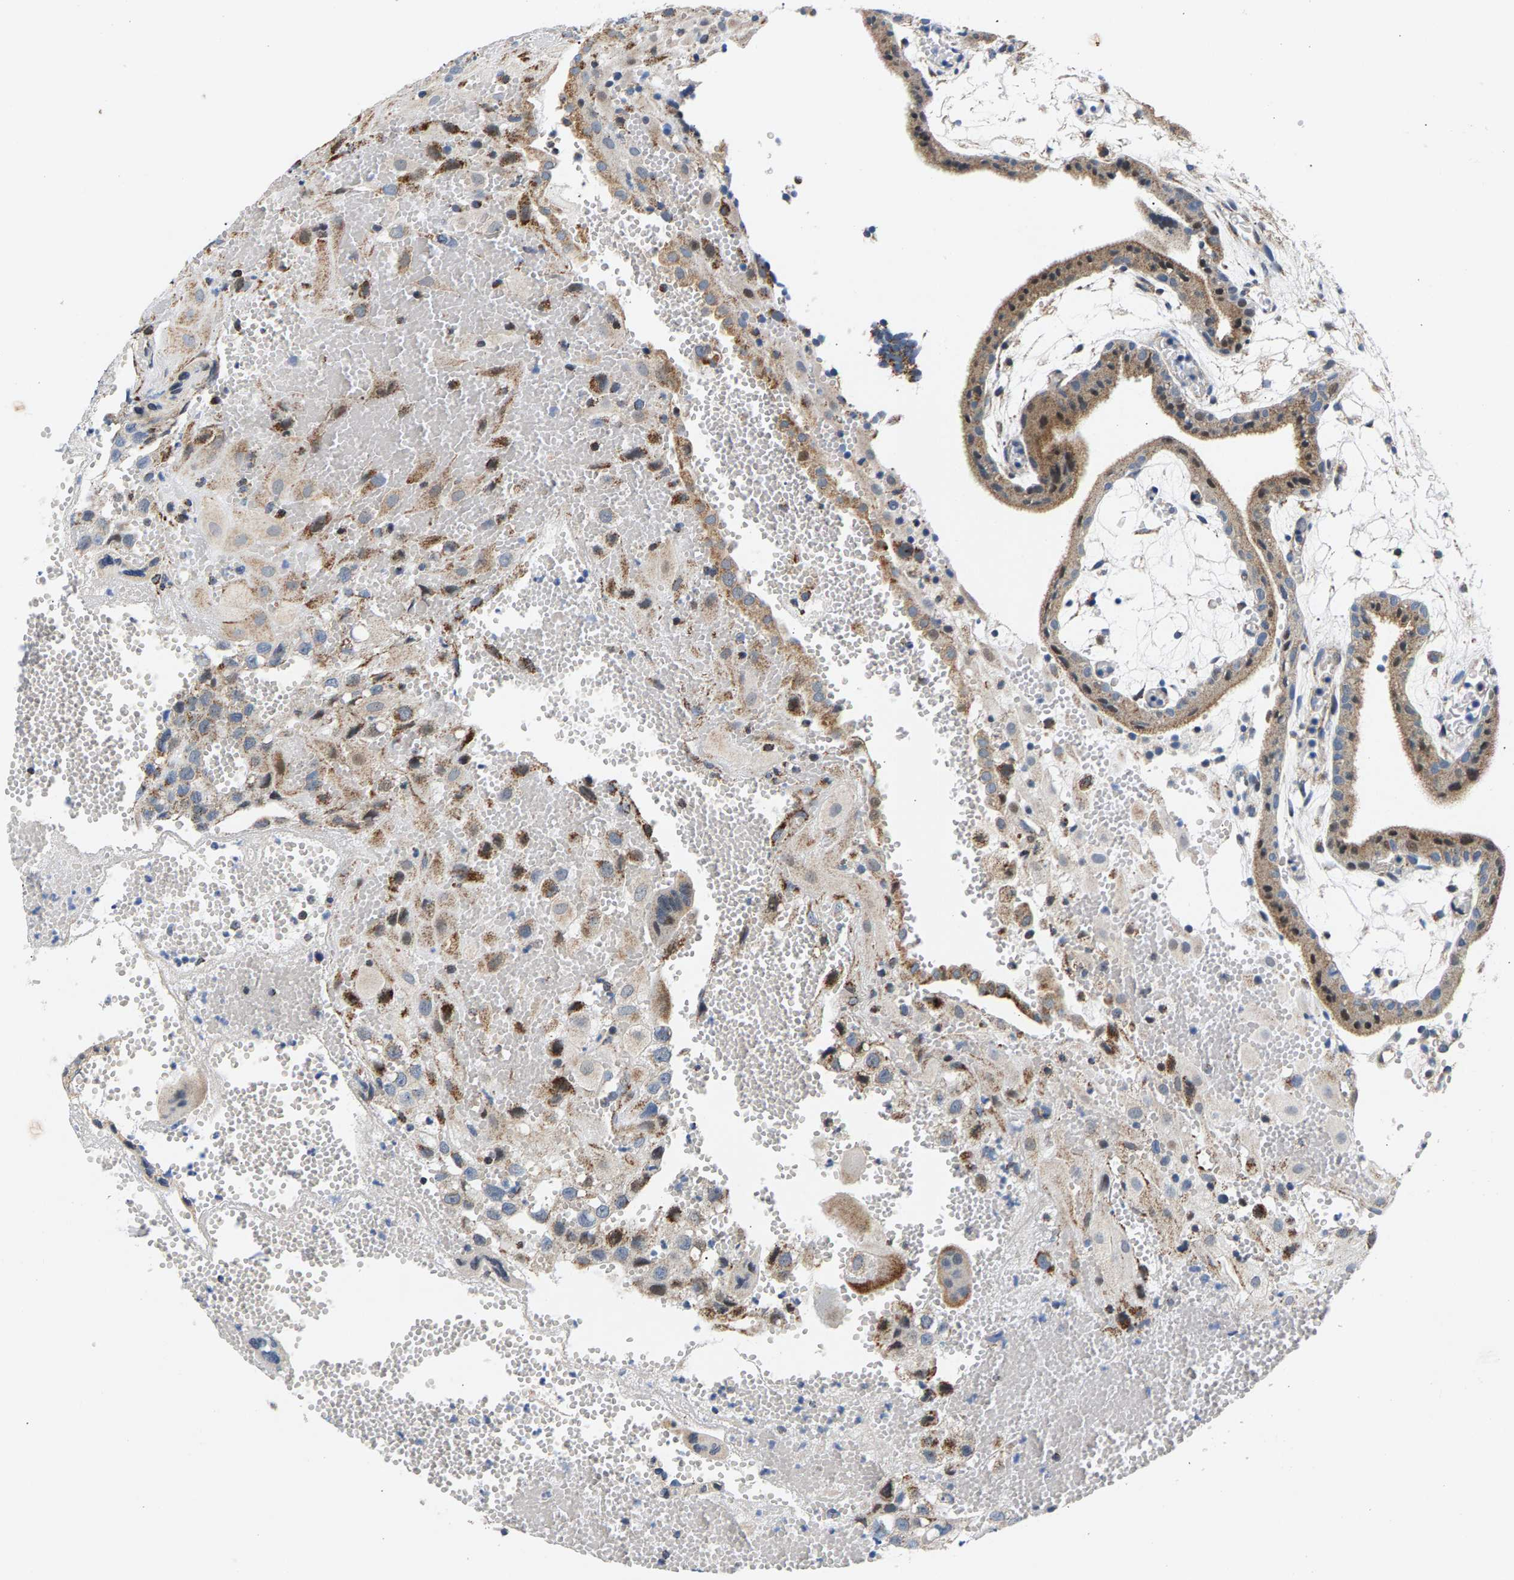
{"staining": {"intensity": "moderate", "quantity": ">75%", "location": "cytoplasmic/membranous"}, "tissue": "placenta", "cell_type": "Decidual cells", "image_type": "normal", "snomed": [{"axis": "morphology", "description": "Normal tissue, NOS"}, {"axis": "topography", "description": "Placenta"}], "caption": "An immunohistochemistry (IHC) micrograph of unremarkable tissue is shown. Protein staining in brown highlights moderate cytoplasmic/membranous positivity in placenta within decidual cells. The staining was performed using DAB to visualize the protein expression in brown, while the nuclei were stained in blue with hematoxylin (Magnification: 20x).", "gene": "PDE1A", "patient": {"sex": "female", "age": 18}}